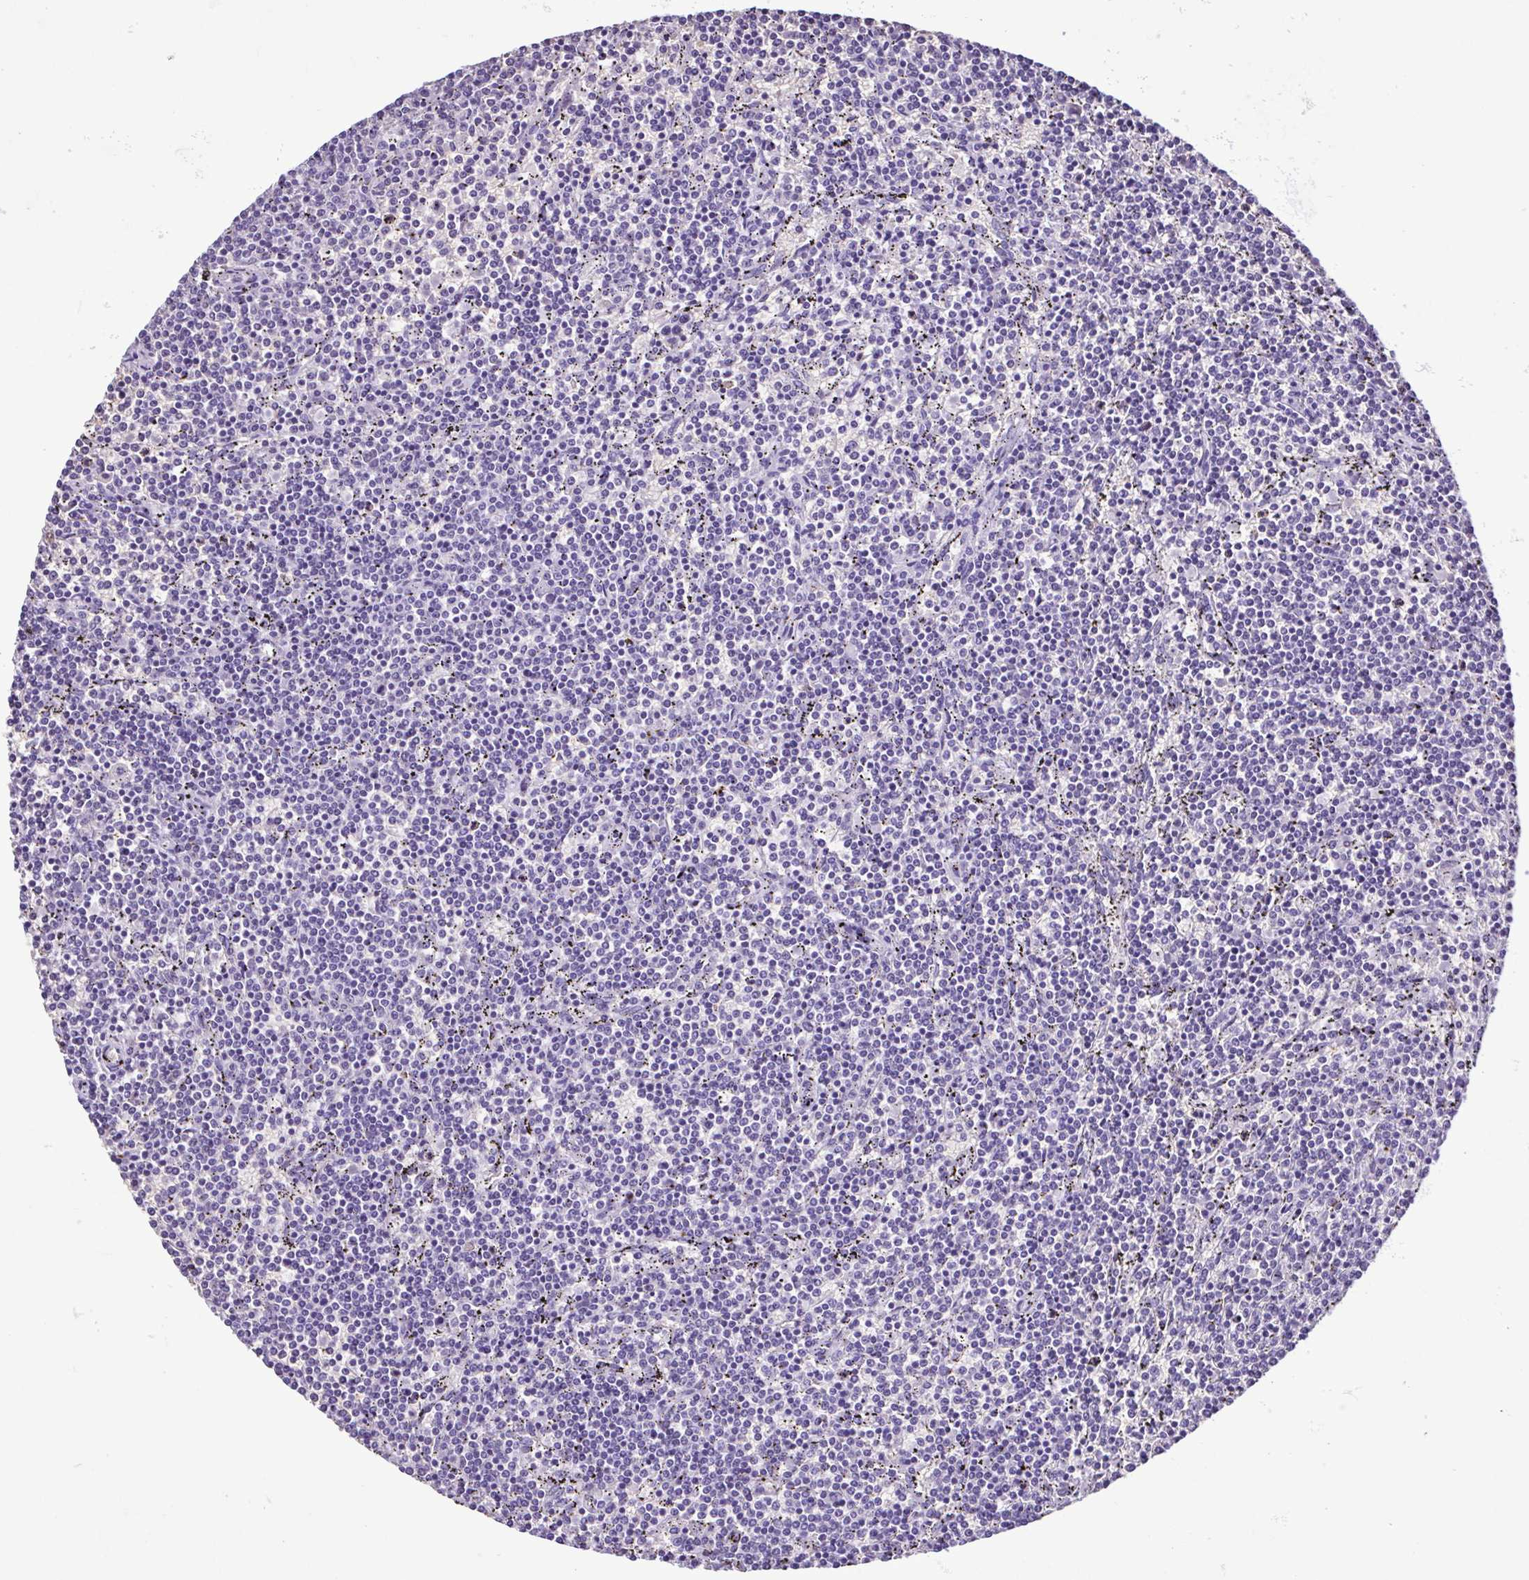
{"staining": {"intensity": "negative", "quantity": "none", "location": "none"}, "tissue": "lymphoma", "cell_type": "Tumor cells", "image_type": "cancer", "snomed": [{"axis": "morphology", "description": "Malignant lymphoma, non-Hodgkin's type, Low grade"}, {"axis": "topography", "description": "Spleen"}], "caption": "Image shows no significant protein staining in tumor cells of low-grade malignant lymphoma, non-Hodgkin's type. The staining is performed using DAB brown chromogen with nuclei counter-stained in using hematoxylin.", "gene": "CBY2", "patient": {"sex": "female", "age": 50}}